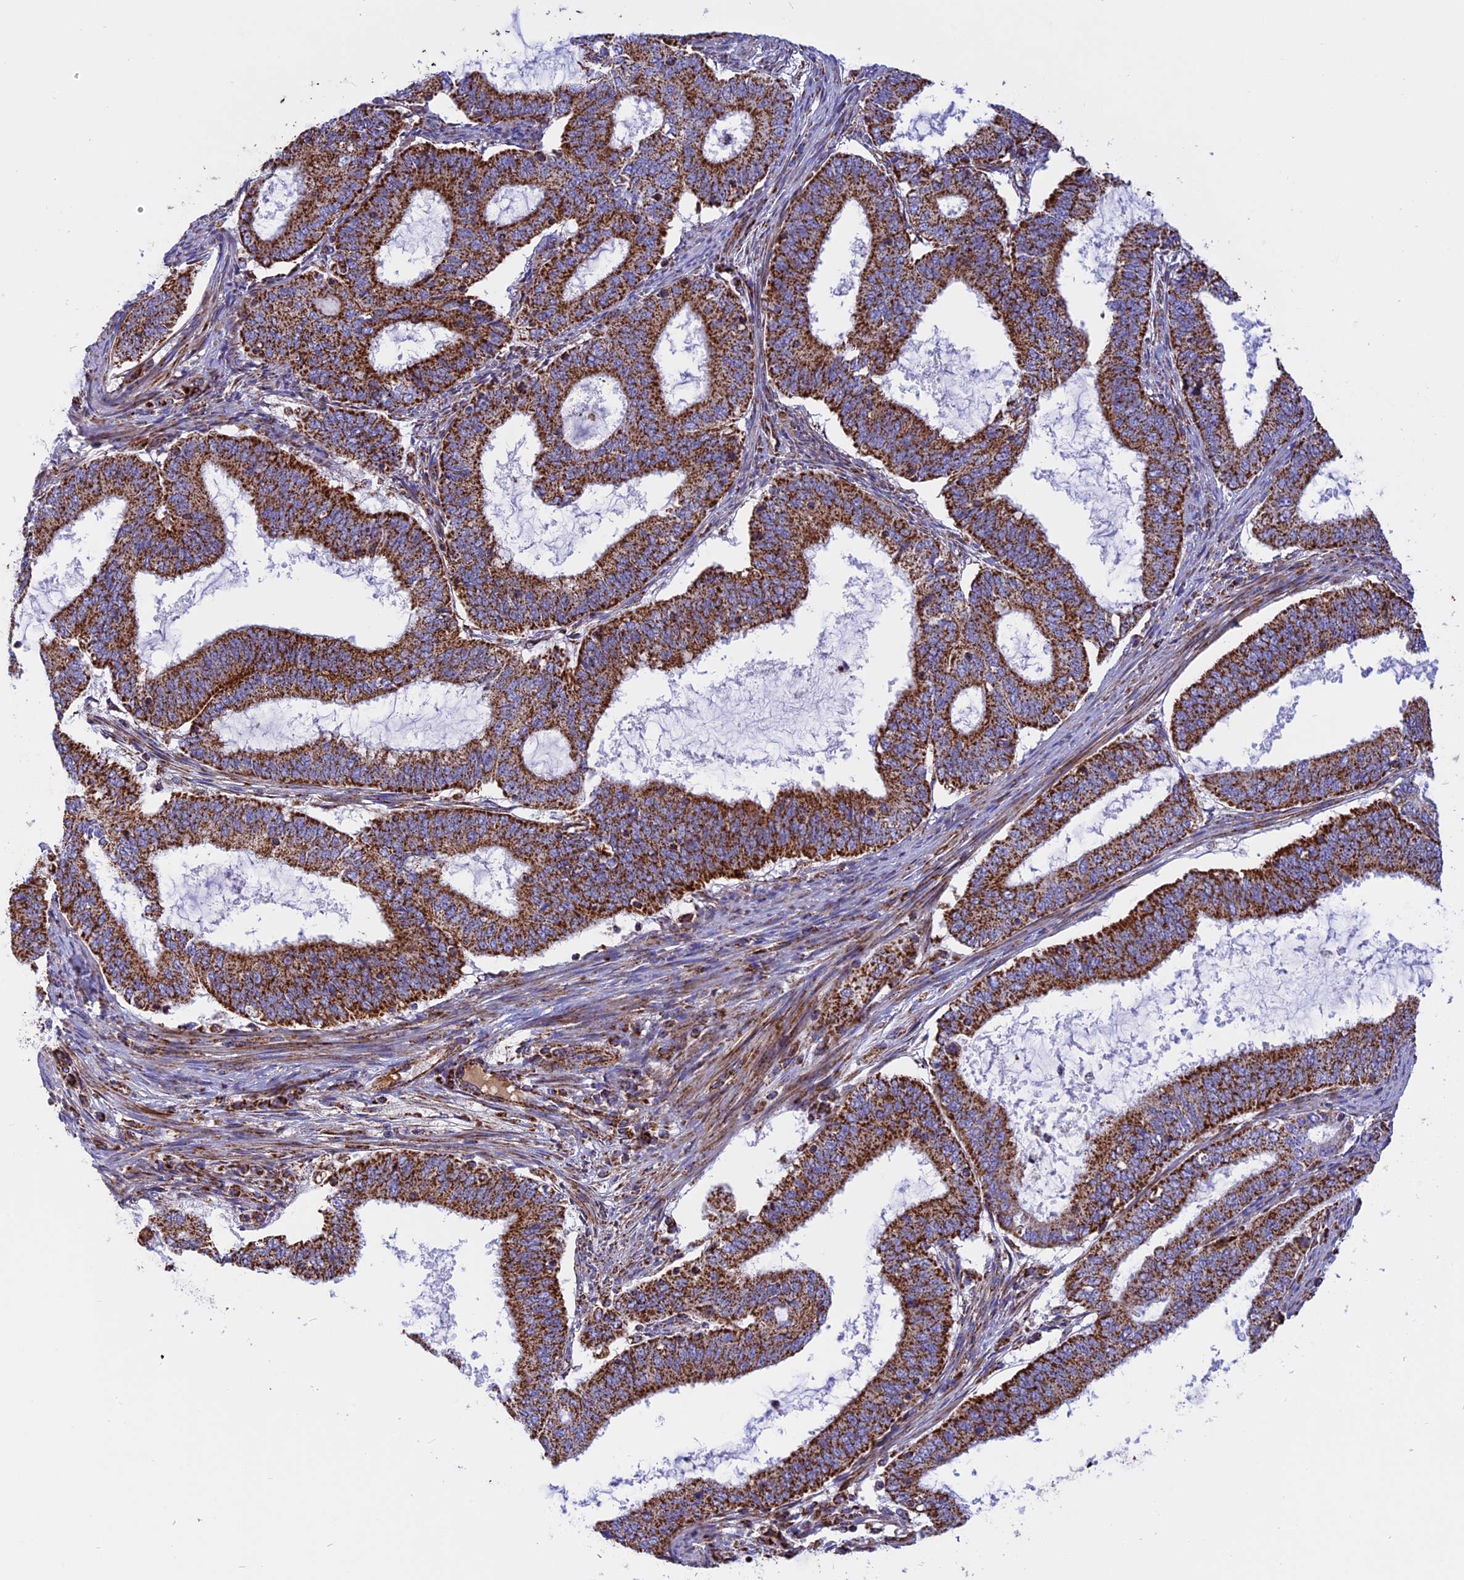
{"staining": {"intensity": "strong", "quantity": ">75%", "location": "cytoplasmic/membranous"}, "tissue": "endometrial cancer", "cell_type": "Tumor cells", "image_type": "cancer", "snomed": [{"axis": "morphology", "description": "Adenocarcinoma, NOS"}, {"axis": "topography", "description": "Endometrium"}], "caption": "About >75% of tumor cells in human adenocarcinoma (endometrial) reveal strong cytoplasmic/membranous protein staining as visualized by brown immunohistochemical staining.", "gene": "UQCRB", "patient": {"sex": "female", "age": 51}}